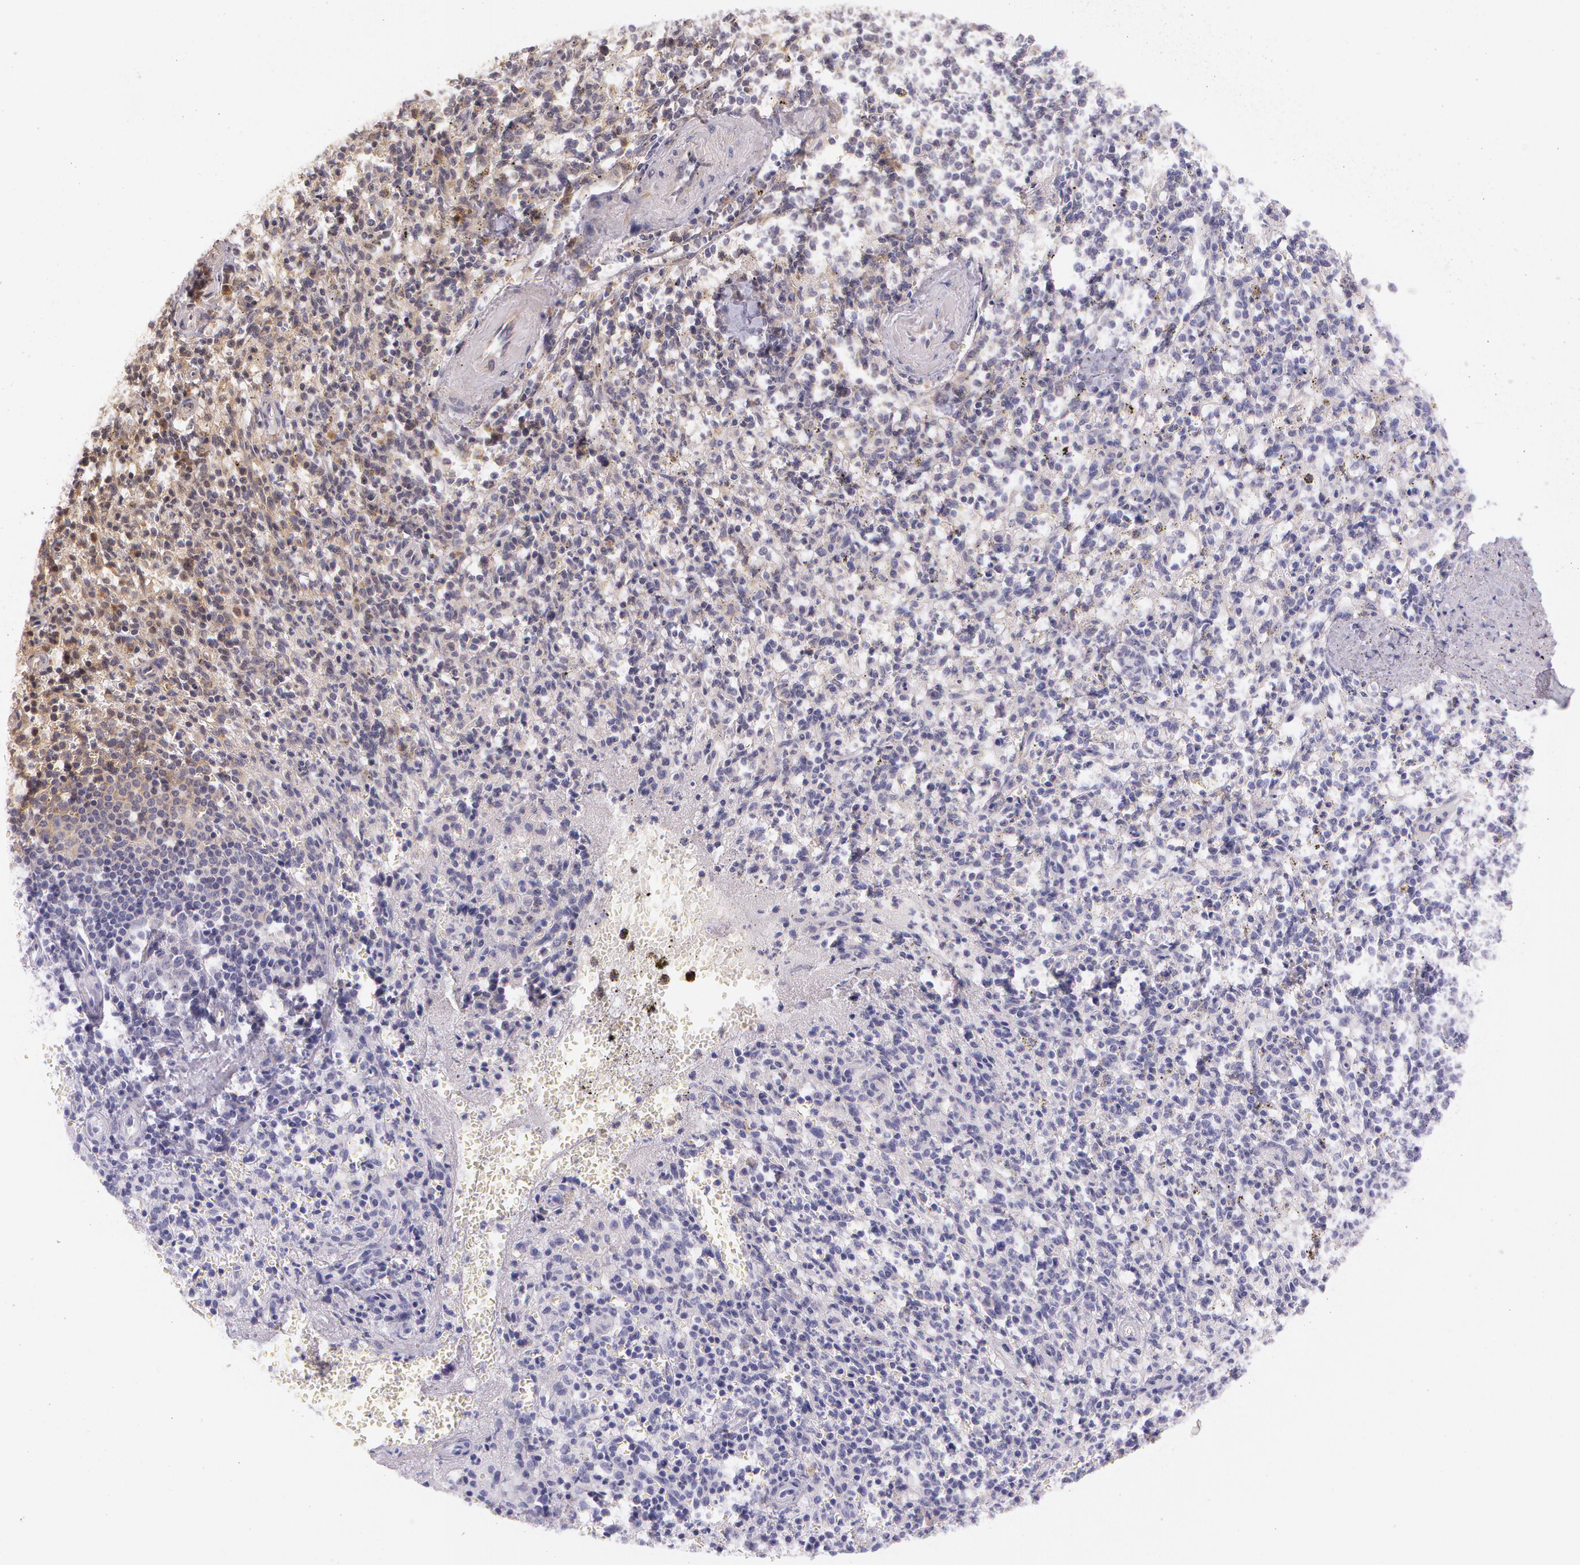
{"staining": {"intensity": "moderate", "quantity": ">75%", "location": "cytoplasmic/membranous"}, "tissue": "spleen", "cell_type": "Cells in red pulp", "image_type": "normal", "snomed": [{"axis": "morphology", "description": "Normal tissue, NOS"}, {"axis": "topography", "description": "Spleen"}], "caption": "A brown stain shows moderate cytoplasmic/membranous expression of a protein in cells in red pulp of benign human spleen.", "gene": "ASCC2", "patient": {"sex": "male", "age": 72}}